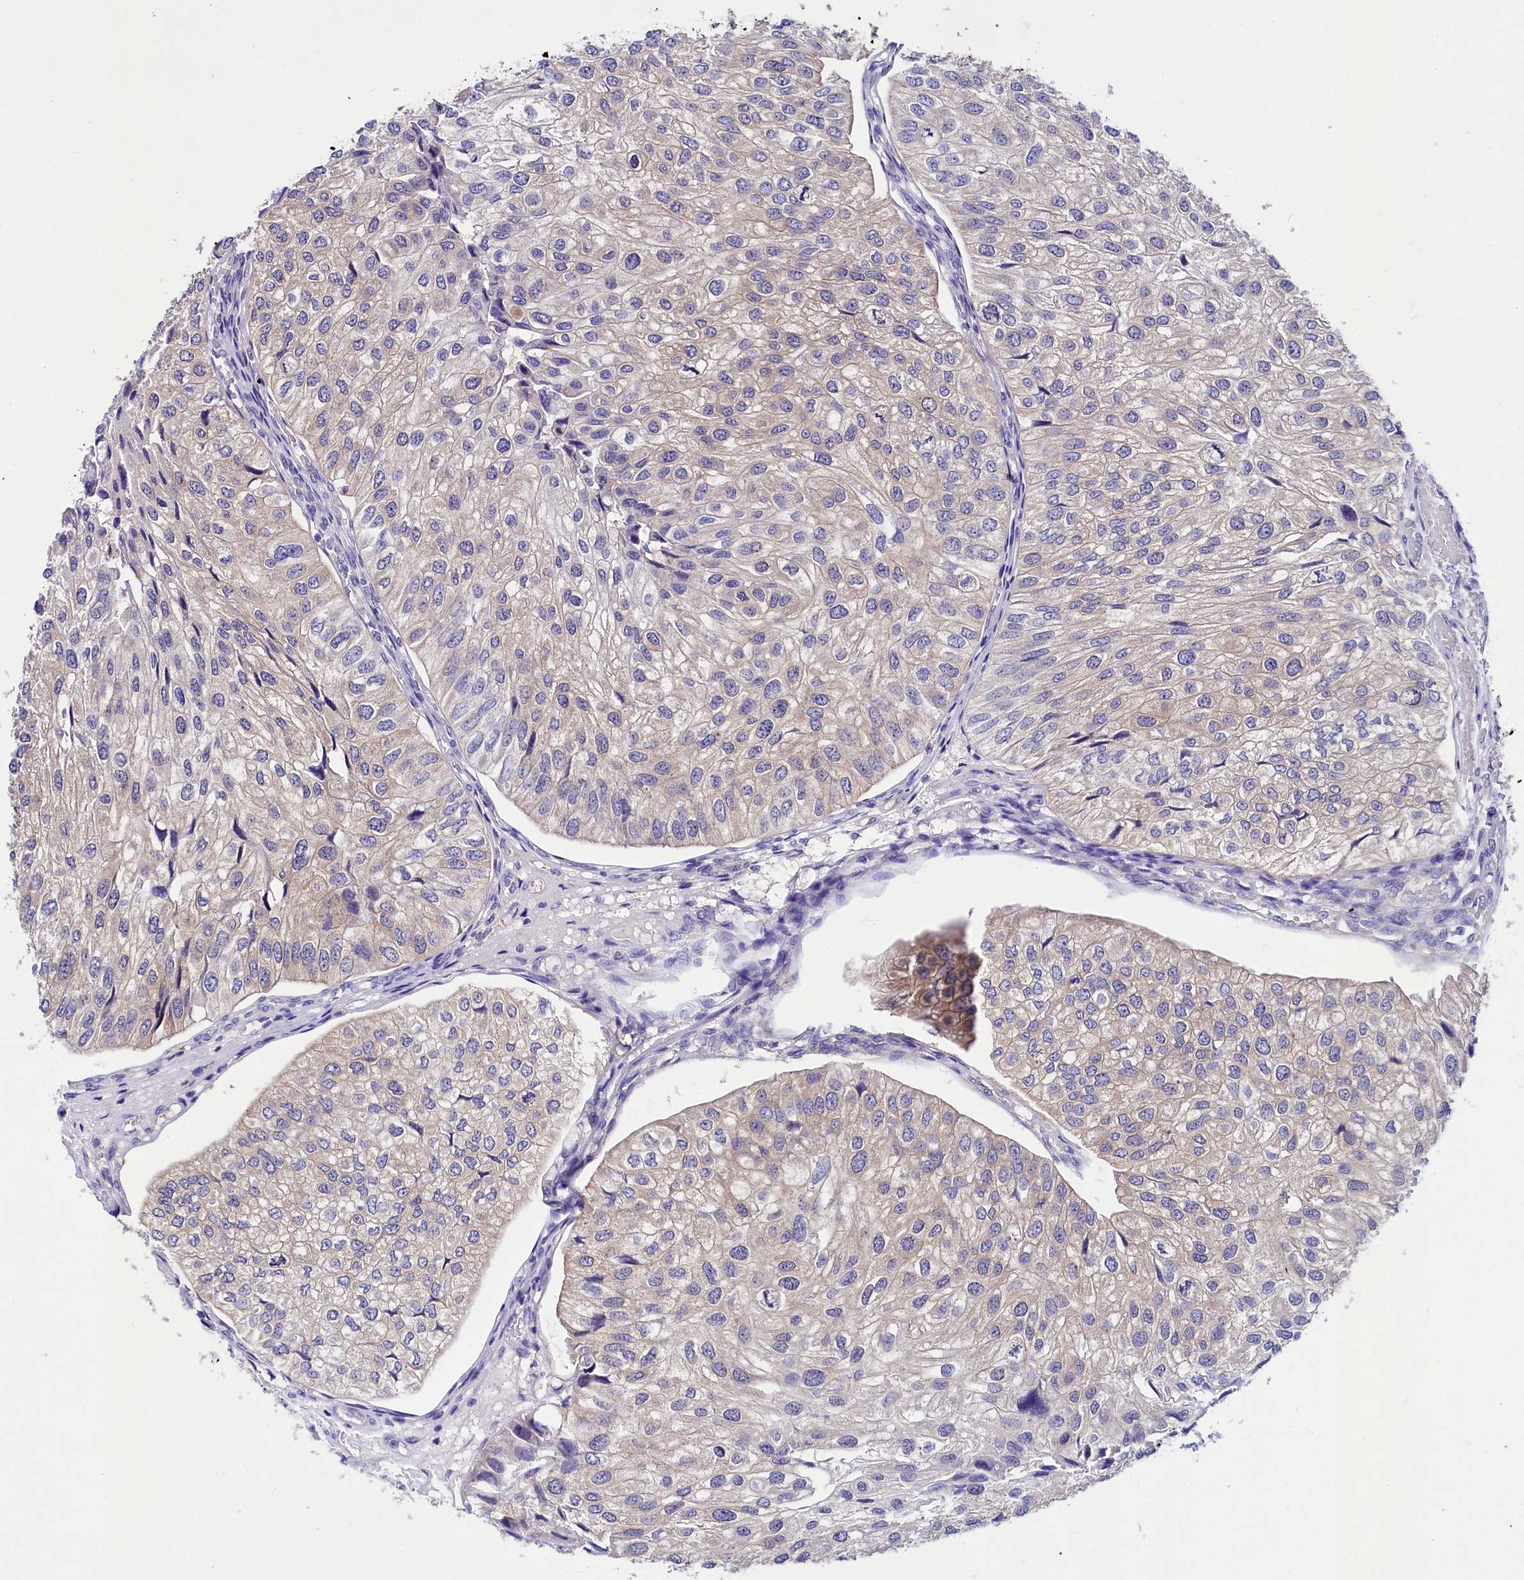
{"staining": {"intensity": "weak", "quantity": "<25%", "location": "cytoplasmic/membranous"}, "tissue": "urothelial cancer", "cell_type": "Tumor cells", "image_type": "cancer", "snomed": [{"axis": "morphology", "description": "Urothelial carcinoma, Low grade"}, {"axis": "topography", "description": "Urinary bladder"}], "caption": "This is a photomicrograph of IHC staining of urothelial cancer, which shows no expression in tumor cells. (Brightfield microscopy of DAB (3,3'-diaminobenzidine) IHC at high magnification).", "gene": "ABHD5", "patient": {"sex": "female", "age": 89}}